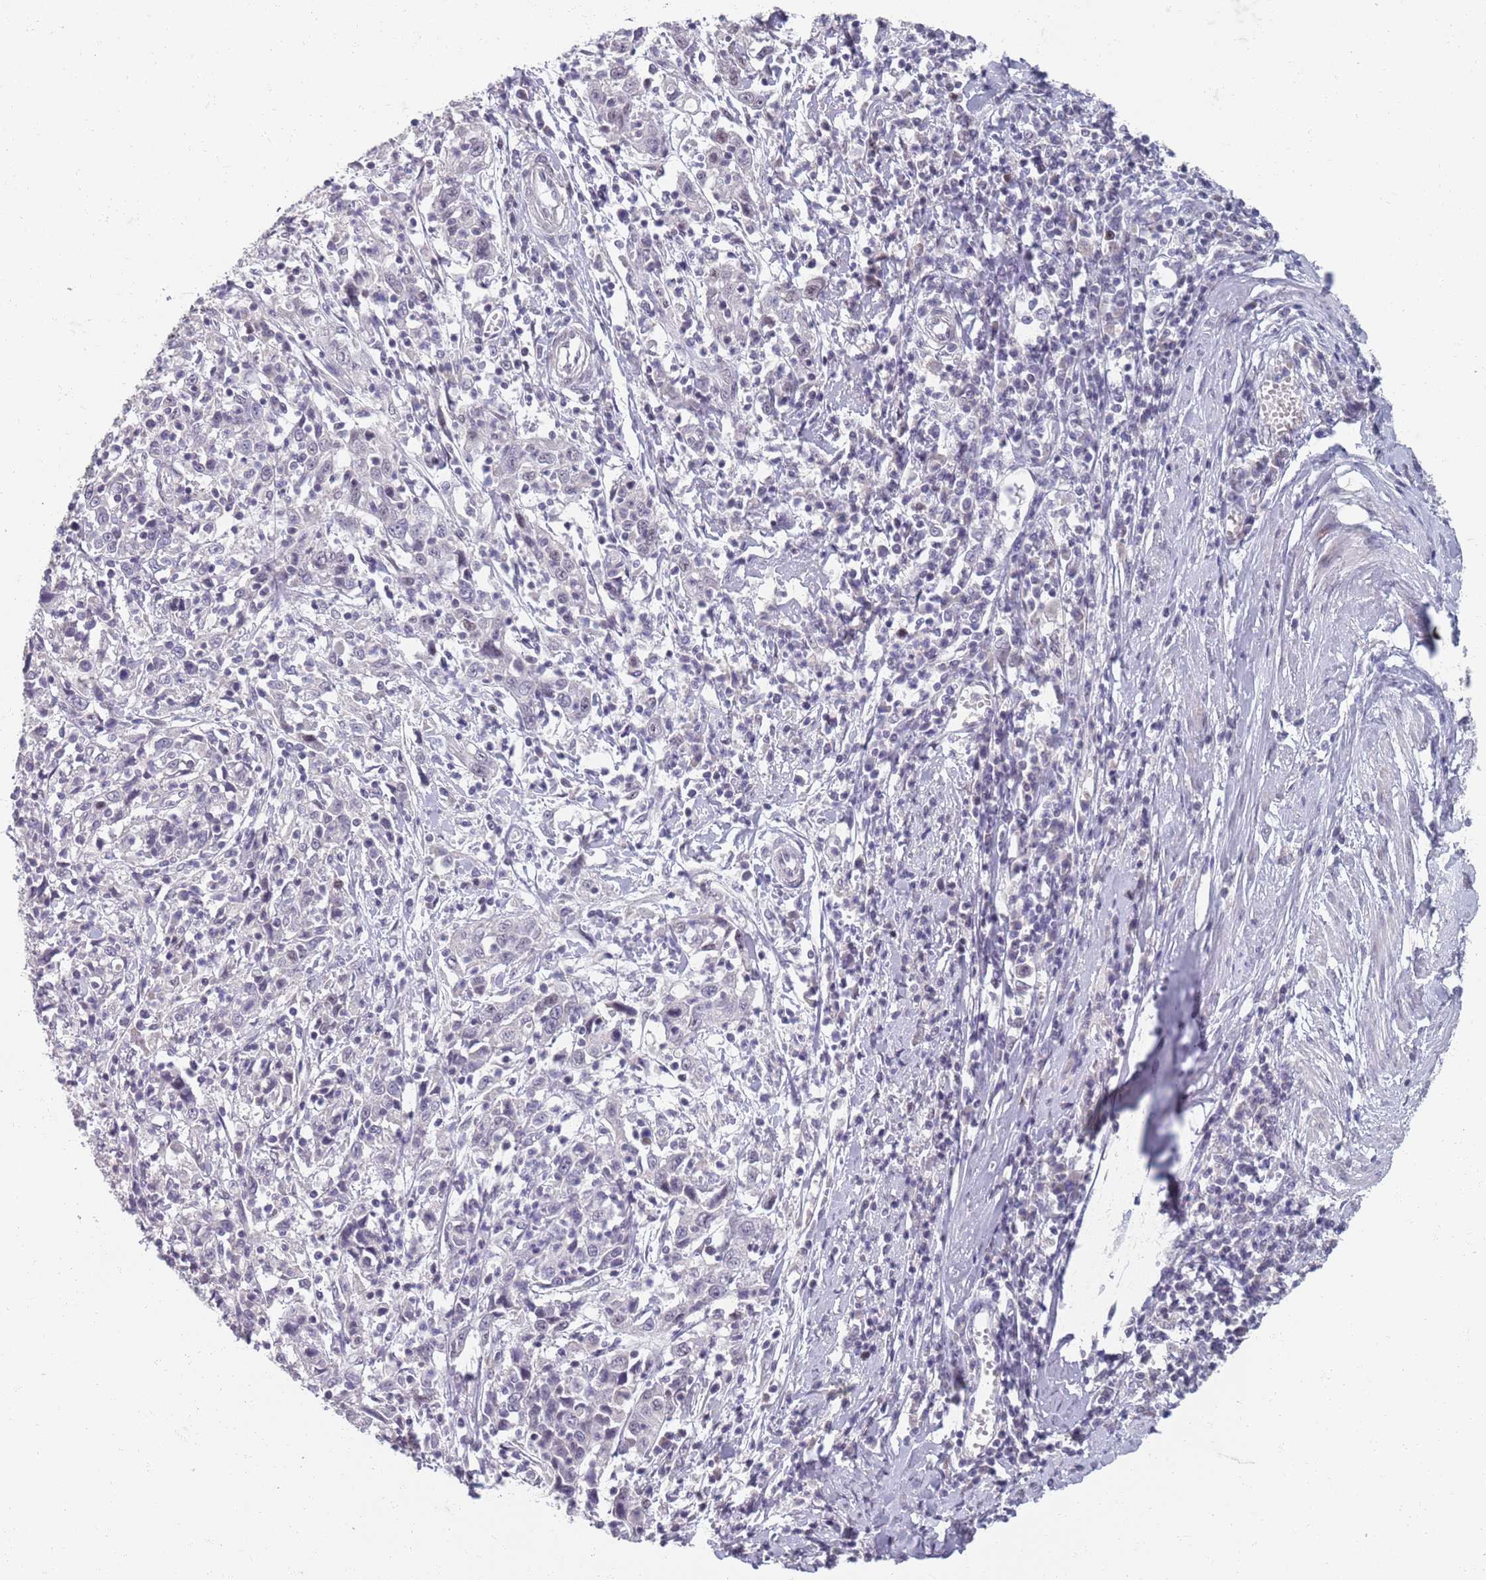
{"staining": {"intensity": "negative", "quantity": "none", "location": "none"}, "tissue": "cervical cancer", "cell_type": "Tumor cells", "image_type": "cancer", "snomed": [{"axis": "morphology", "description": "Squamous cell carcinoma, NOS"}, {"axis": "topography", "description": "Cervix"}], "caption": "An immunohistochemistry histopathology image of squamous cell carcinoma (cervical) is shown. There is no staining in tumor cells of squamous cell carcinoma (cervical). (DAB immunohistochemistry, high magnification).", "gene": "SAMD1", "patient": {"sex": "female", "age": 46}}